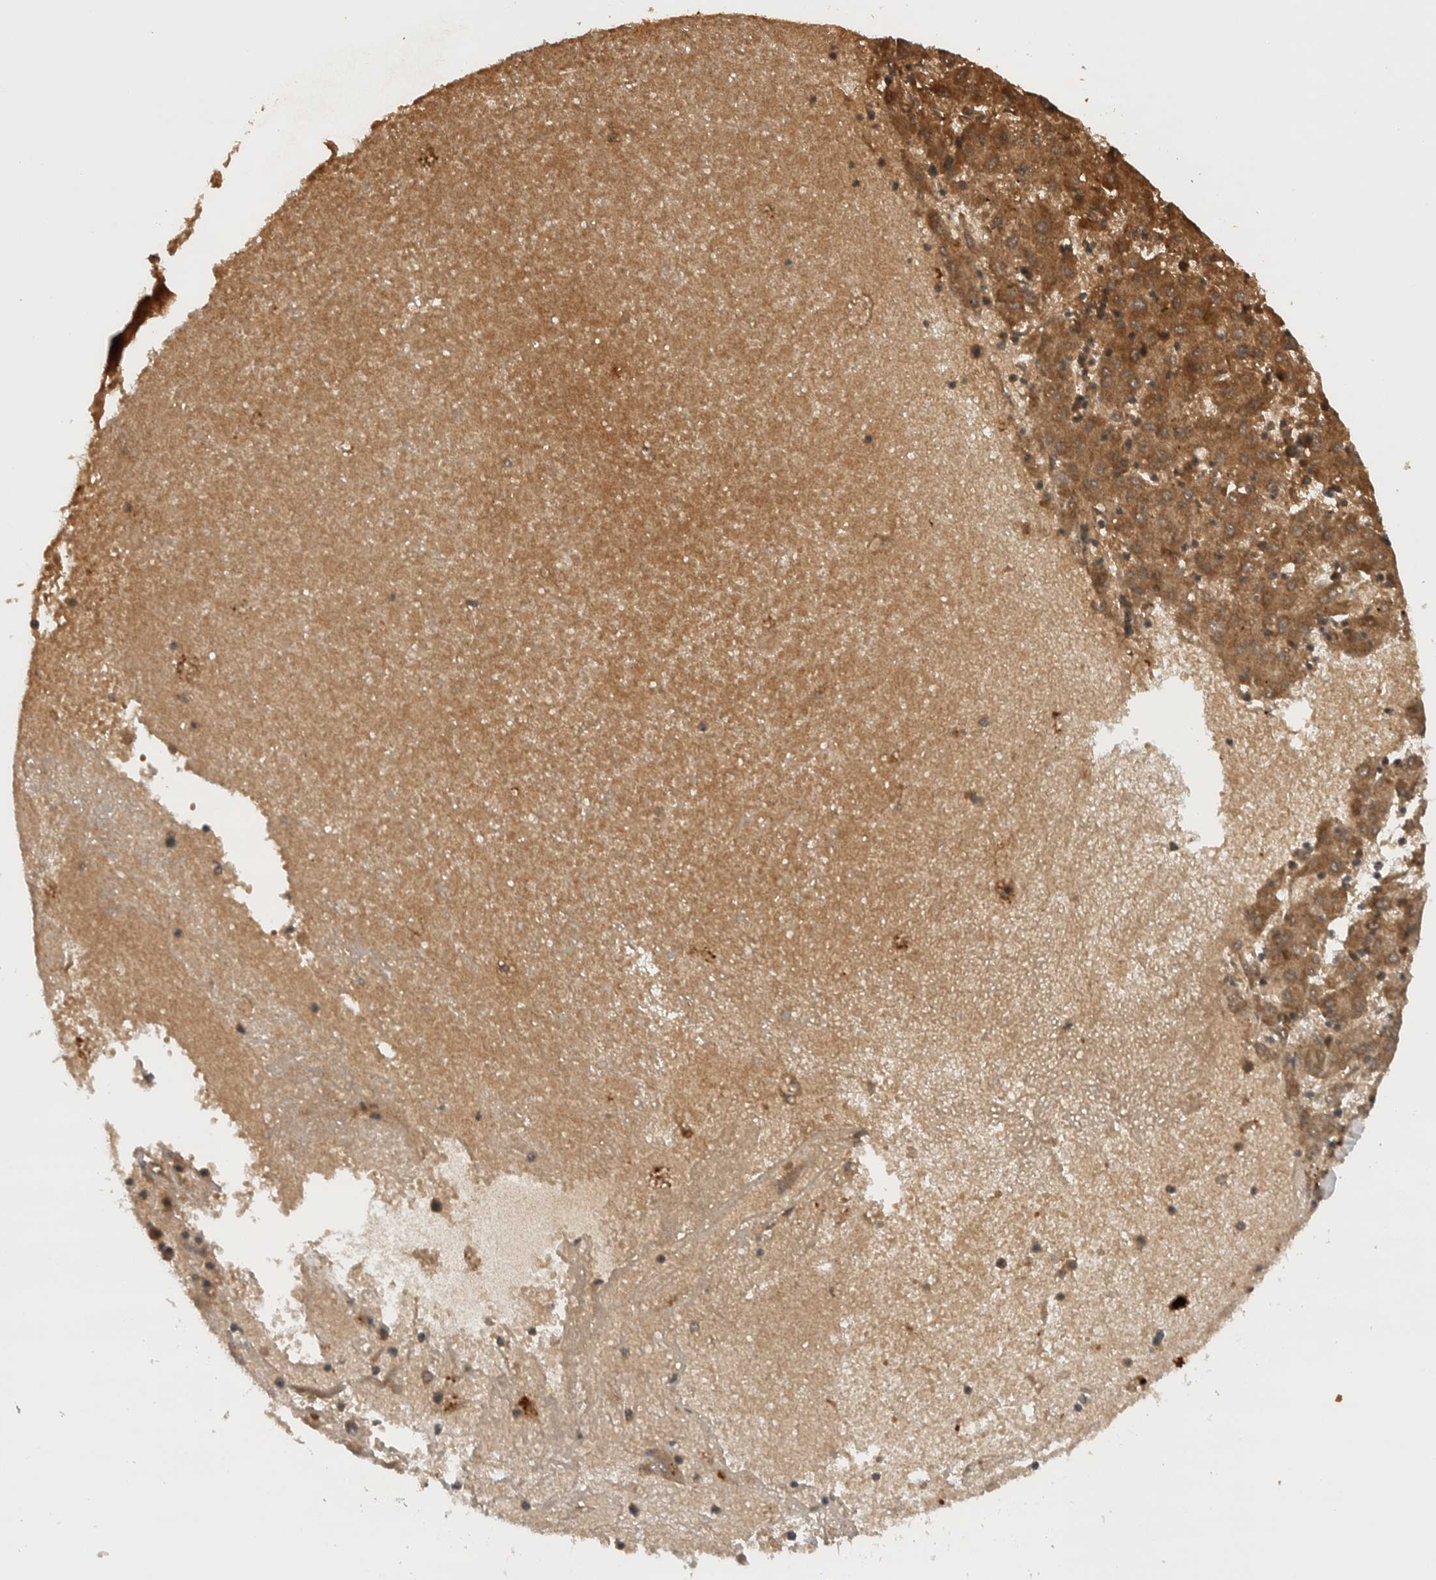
{"staining": {"intensity": "moderate", "quantity": ">75%", "location": "cytoplasmic/membranous"}, "tissue": "liver cancer", "cell_type": "Tumor cells", "image_type": "cancer", "snomed": [{"axis": "morphology", "description": "Carcinoma, Hepatocellular, NOS"}, {"axis": "topography", "description": "Liver"}], "caption": "IHC histopathology image of neoplastic tissue: human hepatocellular carcinoma (liver) stained using immunohistochemistry reveals medium levels of moderate protein expression localized specifically in the cytoplasmic/membranous of tumor cells, appearing as a cytoplasmic/membranous brown color.", "gene": "PRDX4", "patient": {"sex": "male", "age": 72}}